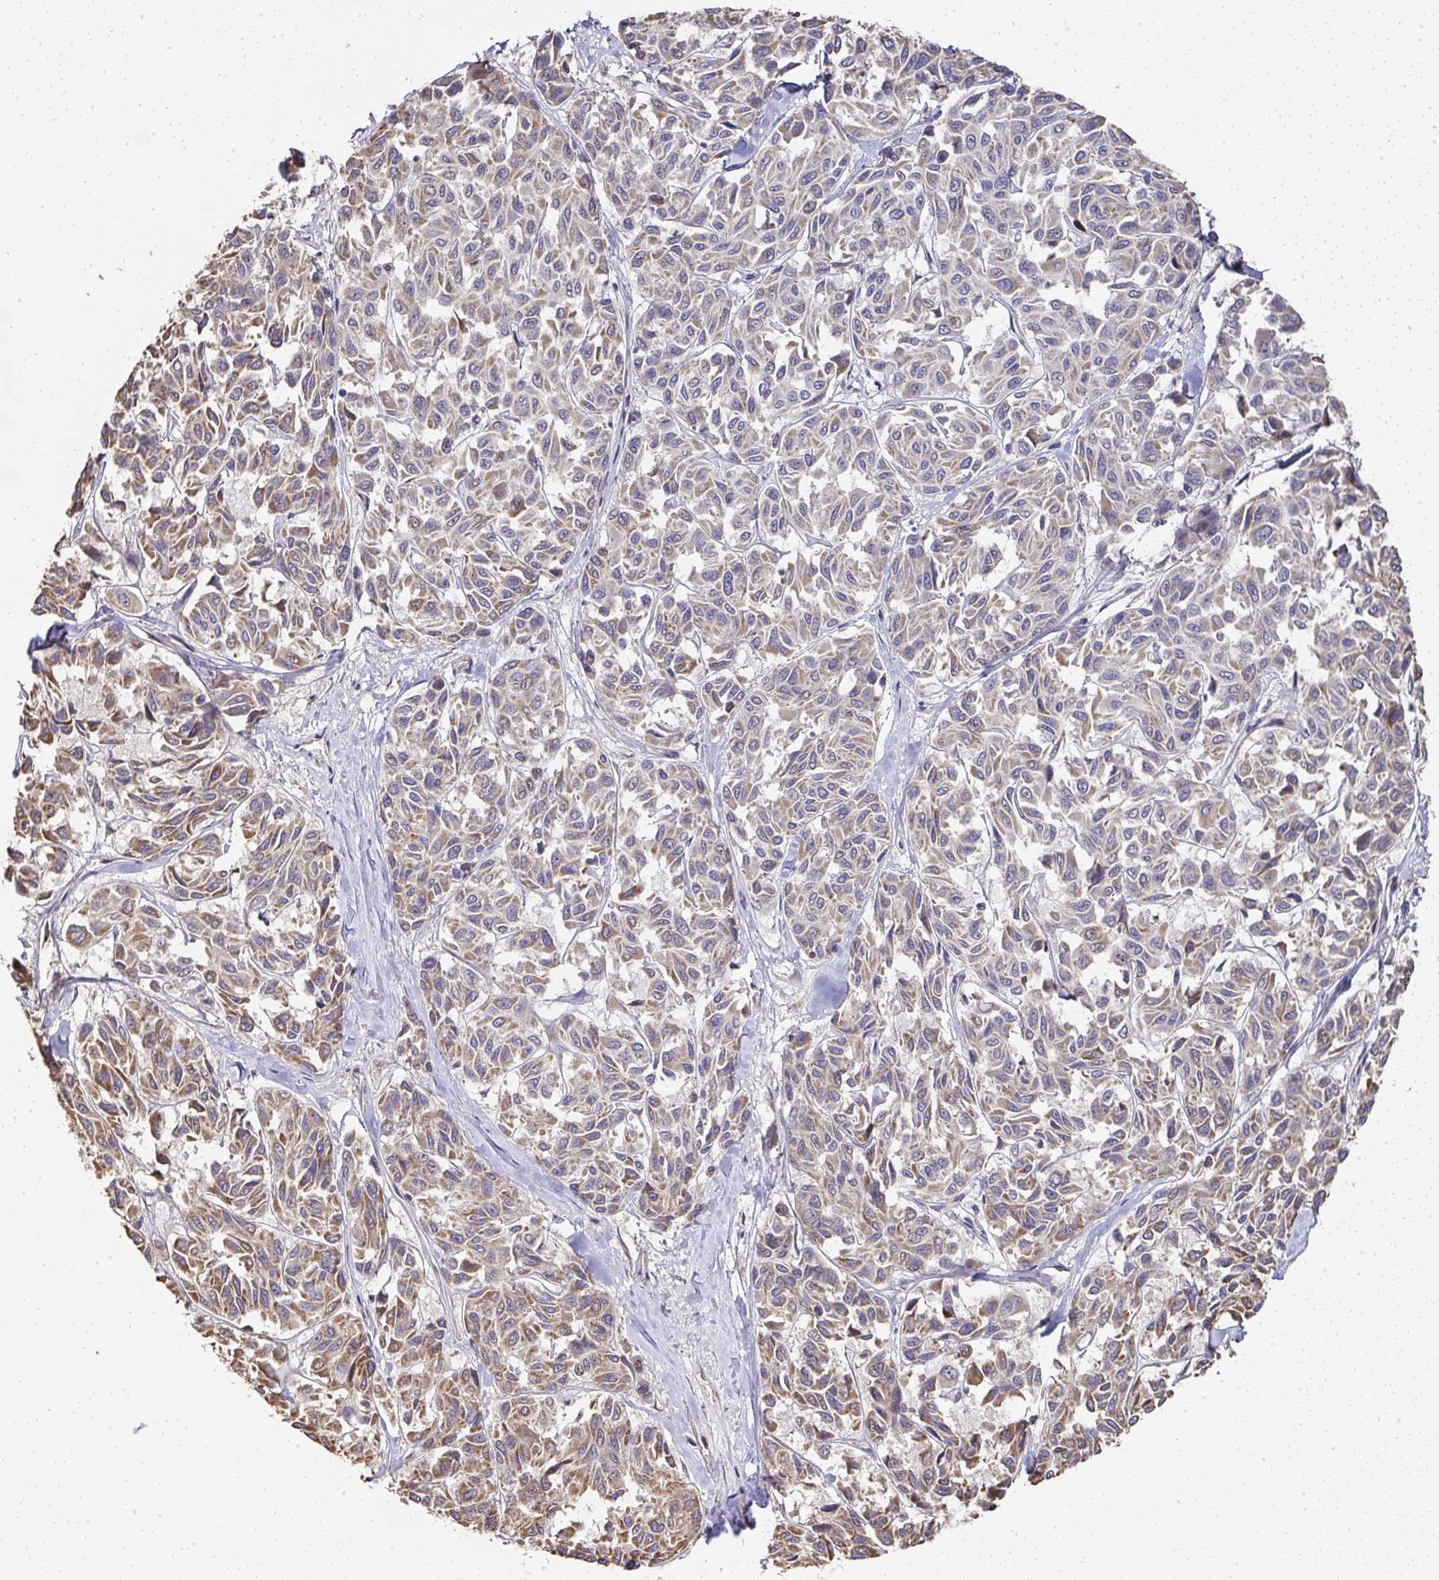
{"staining": {"intensity": "moderate", "quantity": "25%-75%", "location": "cytoplasmic/membranous"}, "tissue": "melanoma", "cell_type": "Tumor cells", "image_type": "cancer", "snomed": [{"axis": "morphology", "description": "Malignant melanoma, NOS"}, {"axis": "topography", "description": "Skin"}], "caption": "IHC staining of malignant melanoma, which reveals medium levels of moderate cytoplasmic/membranous expression in approximately 25%-75% of tumor cells indicating moderate cytoplasmic/membranous protein expression. The staining was performed using DAB (3,3'-diaminobenzidine) (brown) for protein detection and nuclei were counterstained in hematoxylin (blue).", "gene": "AGTPBP1", "patient": {"sex": "female", "age": 66}}